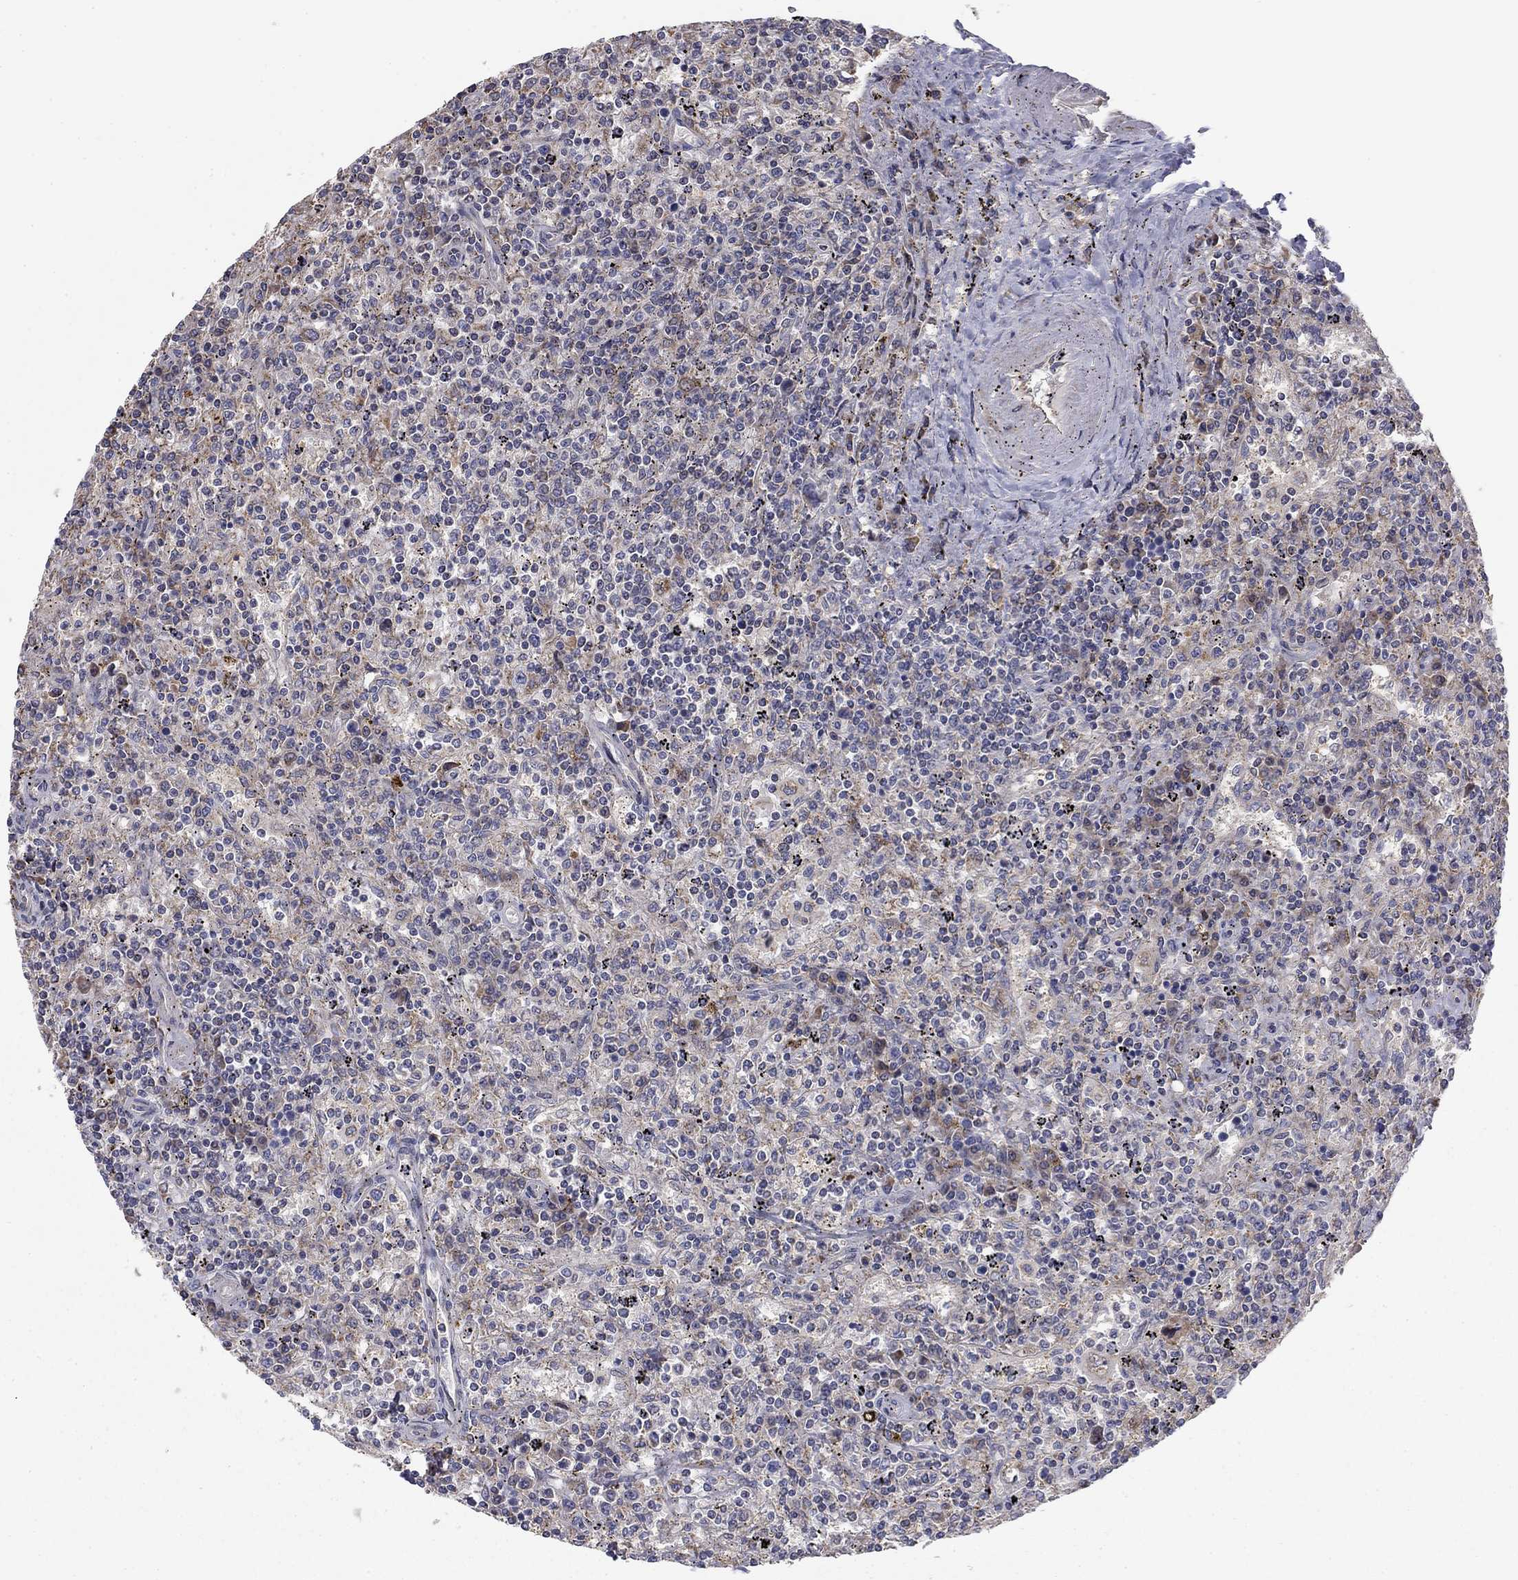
{"staining": {"intensity": "negative", "quantity": "none", "location": "none"}, "tissue": "lymphoma", "cell_type": "Tumor cells", "image_type": "cancer", "snomed": [{"axis": "morphology", "description": "Malignant lymphoma, non-Hodgkin's type, Low grade"}, {"axis": "topography", "description": "Spleen"}], "caption": "A micrograph of lymphoma stained for a protein displays no brown staining in tumor cells.", "gene": "MMAA", "patient": {"sex": "male", "age": 62}}